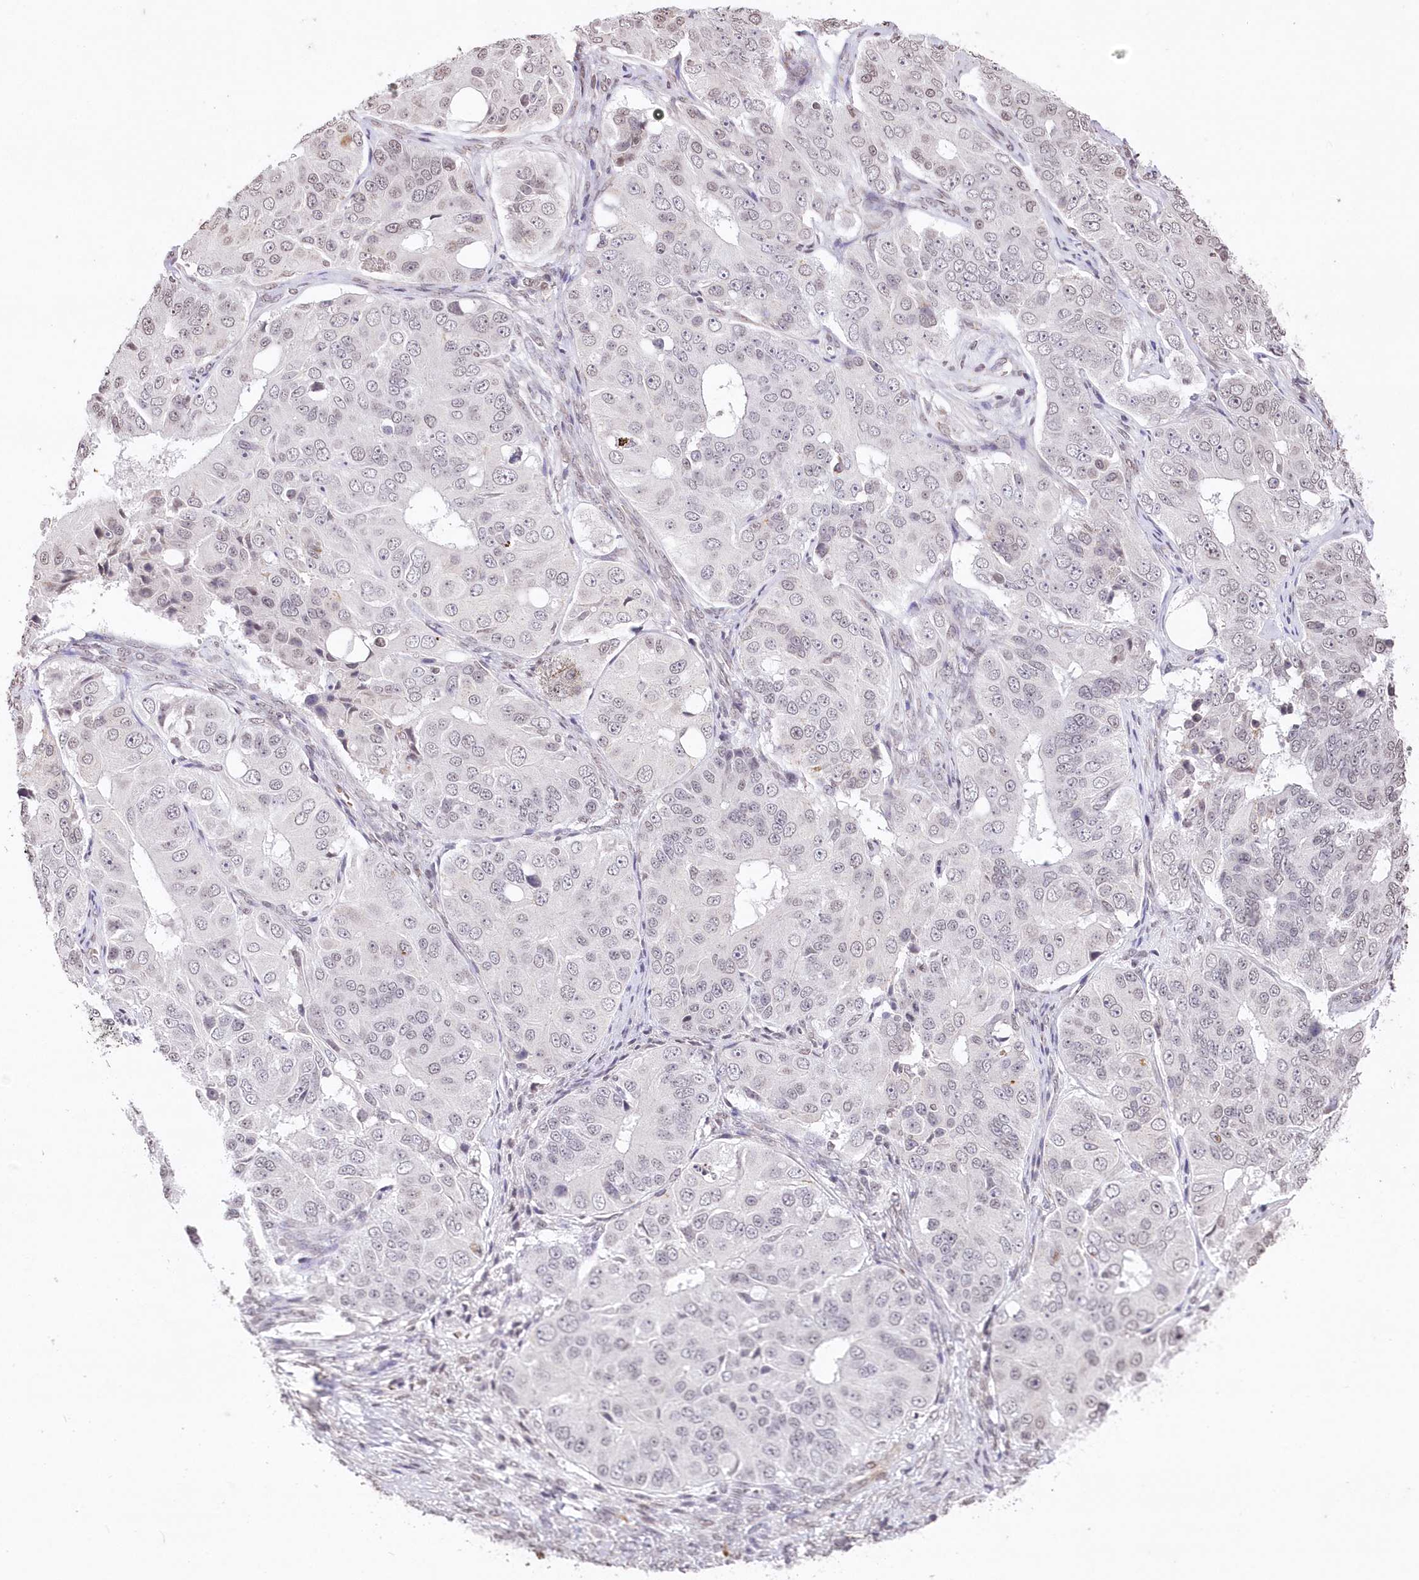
{"staining": {"intensity": "negative", "quantity": "none", "location": "none"}, "tissue": "ovarian cancer", "cell_type": "Tumor cells", "image_type": "cancer", "snomed": [{"axis": "morphology", "description": "Carcinoma, endometroid"}, {"axis": "topography", "description": "Ovary"}], "caption": "Endometroid carcinoma (ovarian) stained for a protein using immunohistochemistry (IHC) reveals no expression tumor cells.", "gene": "RBM27", "patient": {"sex": "female", "age": 51}}